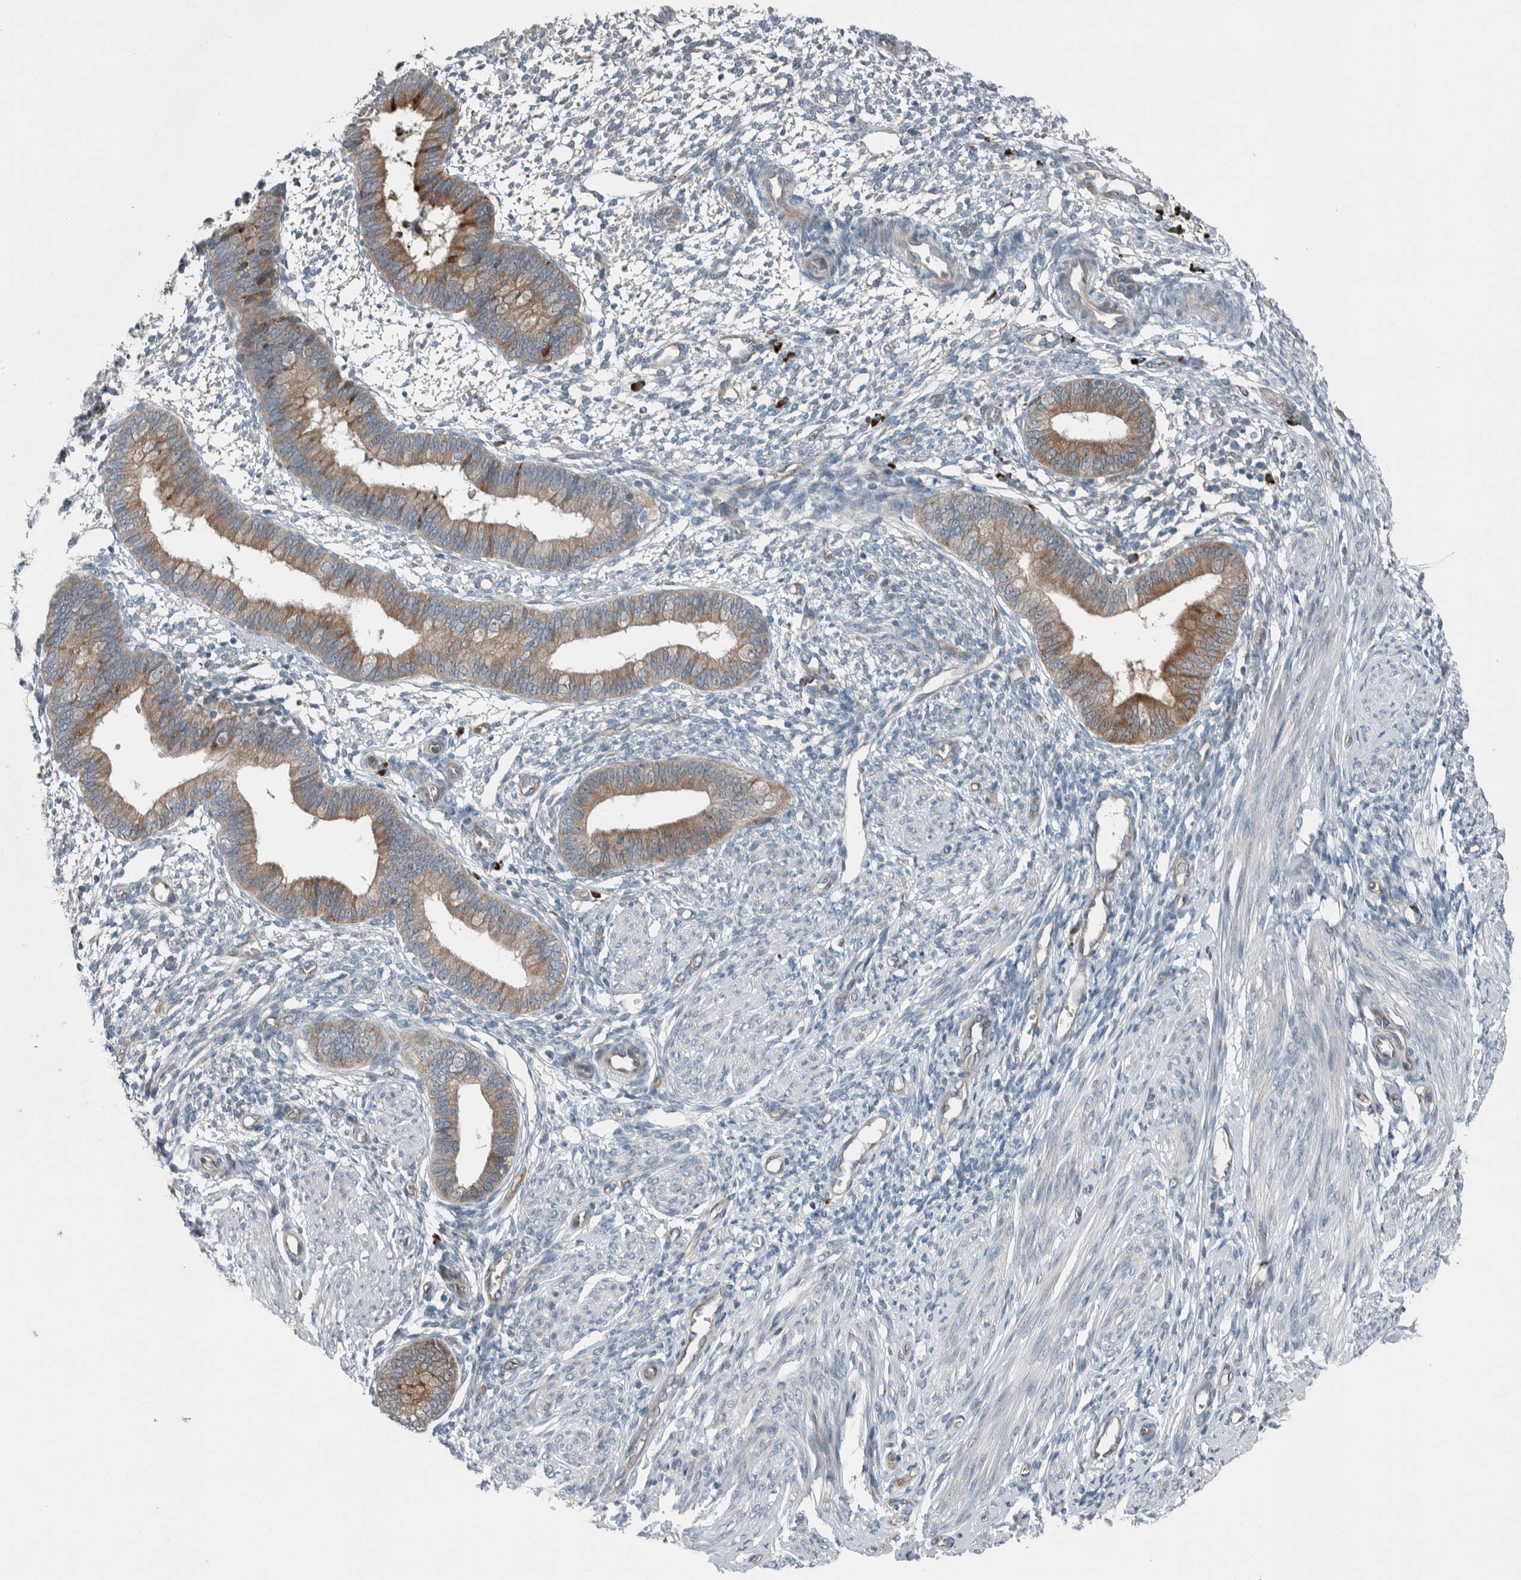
{"staining": {"intensity": "negative", "quantity": "none", "location": "none"}, "tissue": "endometrium", "cell_type": "Cells in endometrial stroma", "image_type": "normal", "snomed": [{"axis": "morphology", "description": "Normal tissue, NOS"}, {"axis": "topography", "description": "Endometrium"}], "caption": "Protein analysis of normal endometrium reveals no significant expression in cells in endometrial stroma.", "gene": "USP25", "patient": {"sex": "female", "age": 46}}